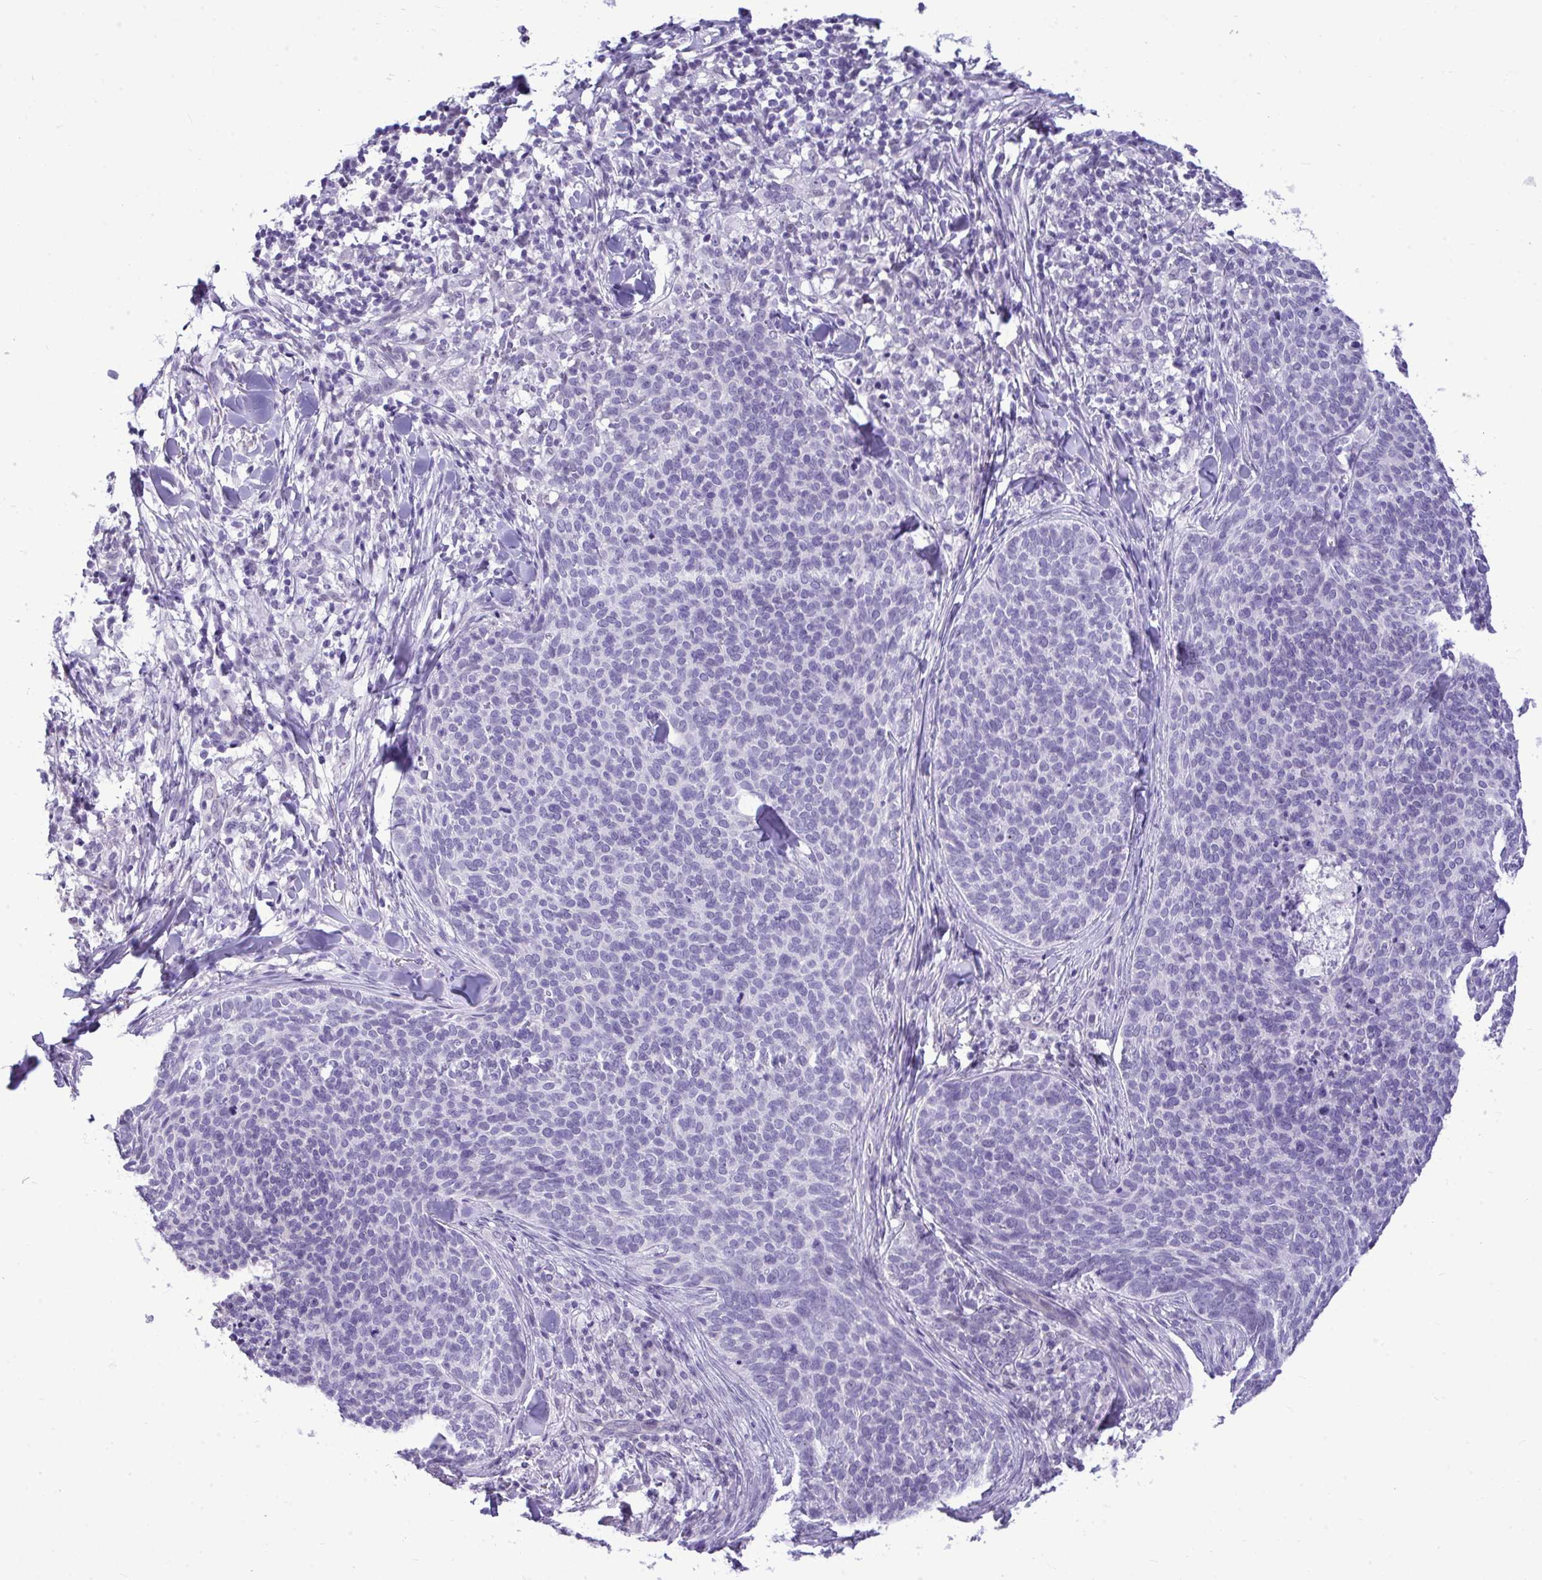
{"staining": {"intensity": "negative", "quantity": "none", "location": "none"}, "tissue": "skin cancer", "cell_type": "Tumor cells", "image_type": "cancer", "snomed": [{"axis": "morphology", "description": "Basal cell carcinoma"}, {"axis": "topography", "description": "Skin"}, {"axis": "topography", "description": "Skin of face"}], "caption": "High magnification brightfield microscopy of skin basal cell carcinoma stained with DAB (3,3'-diaminobenzidine) (brown) and counterstained with hematoxylin (blue): tumor cells show no significant positivity.", "gene": "PRM2", "patient": {"sex": "male", "age": 56}}